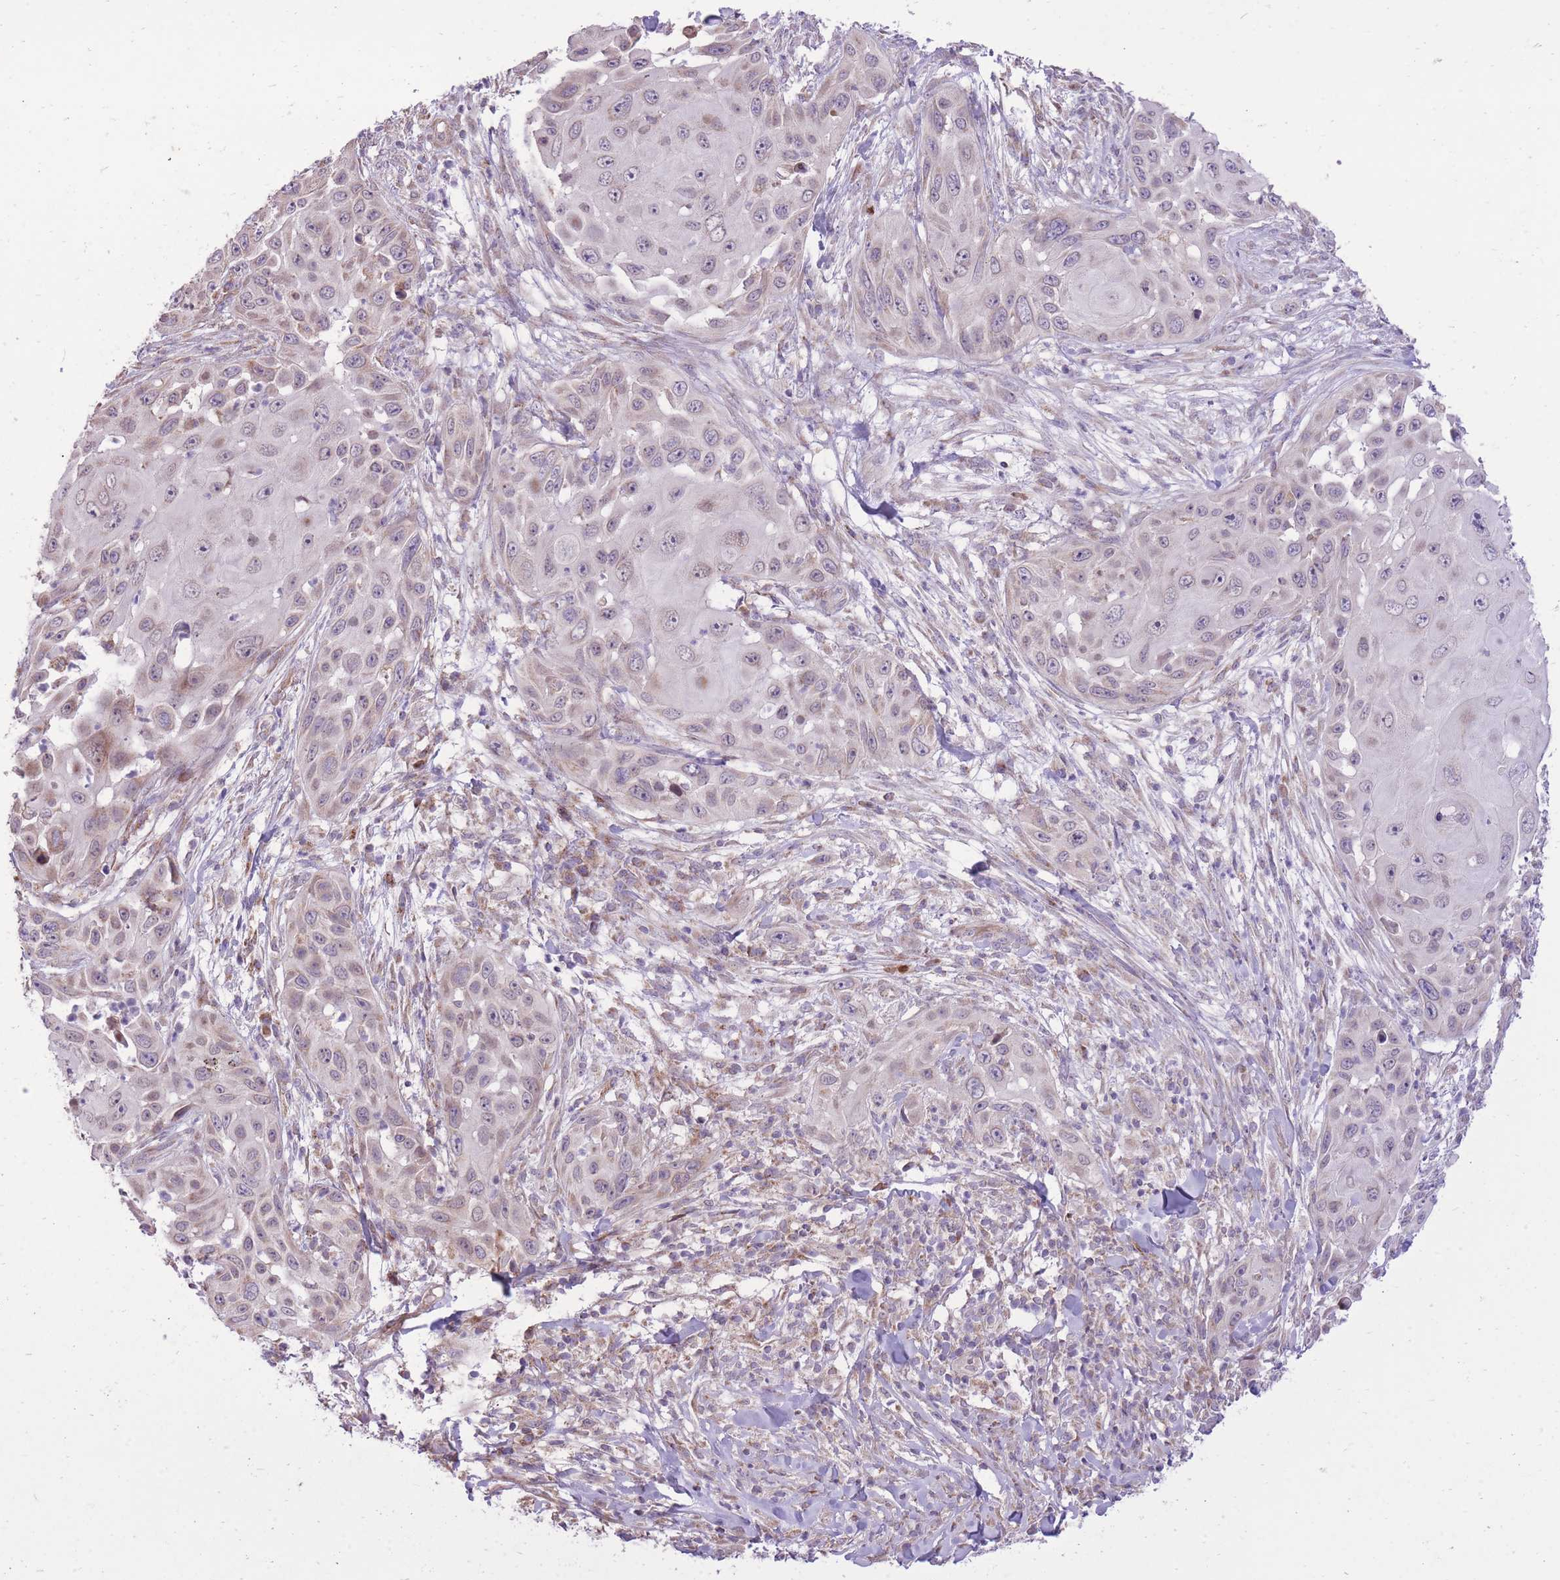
{"staining": {"intensity": "weak", "quantity": "<25%", "location": "cytoplasmic/membranous"}, "tissue": "skin cancer", "cell_type": "Tumor cells", "image_type": "cancer", "snomed": [{"axis": "morphology", "description": "Squamous cell carcinoma, NOS"}, {"axis": "topography", "description": "Skin"}], "caption": "The photomicrograph shows no significant expression in tumor cells of squamous cell carcinoma (skin).", "gene": "SLC4A4", "patient": {"sex": "female", "age": 44}}